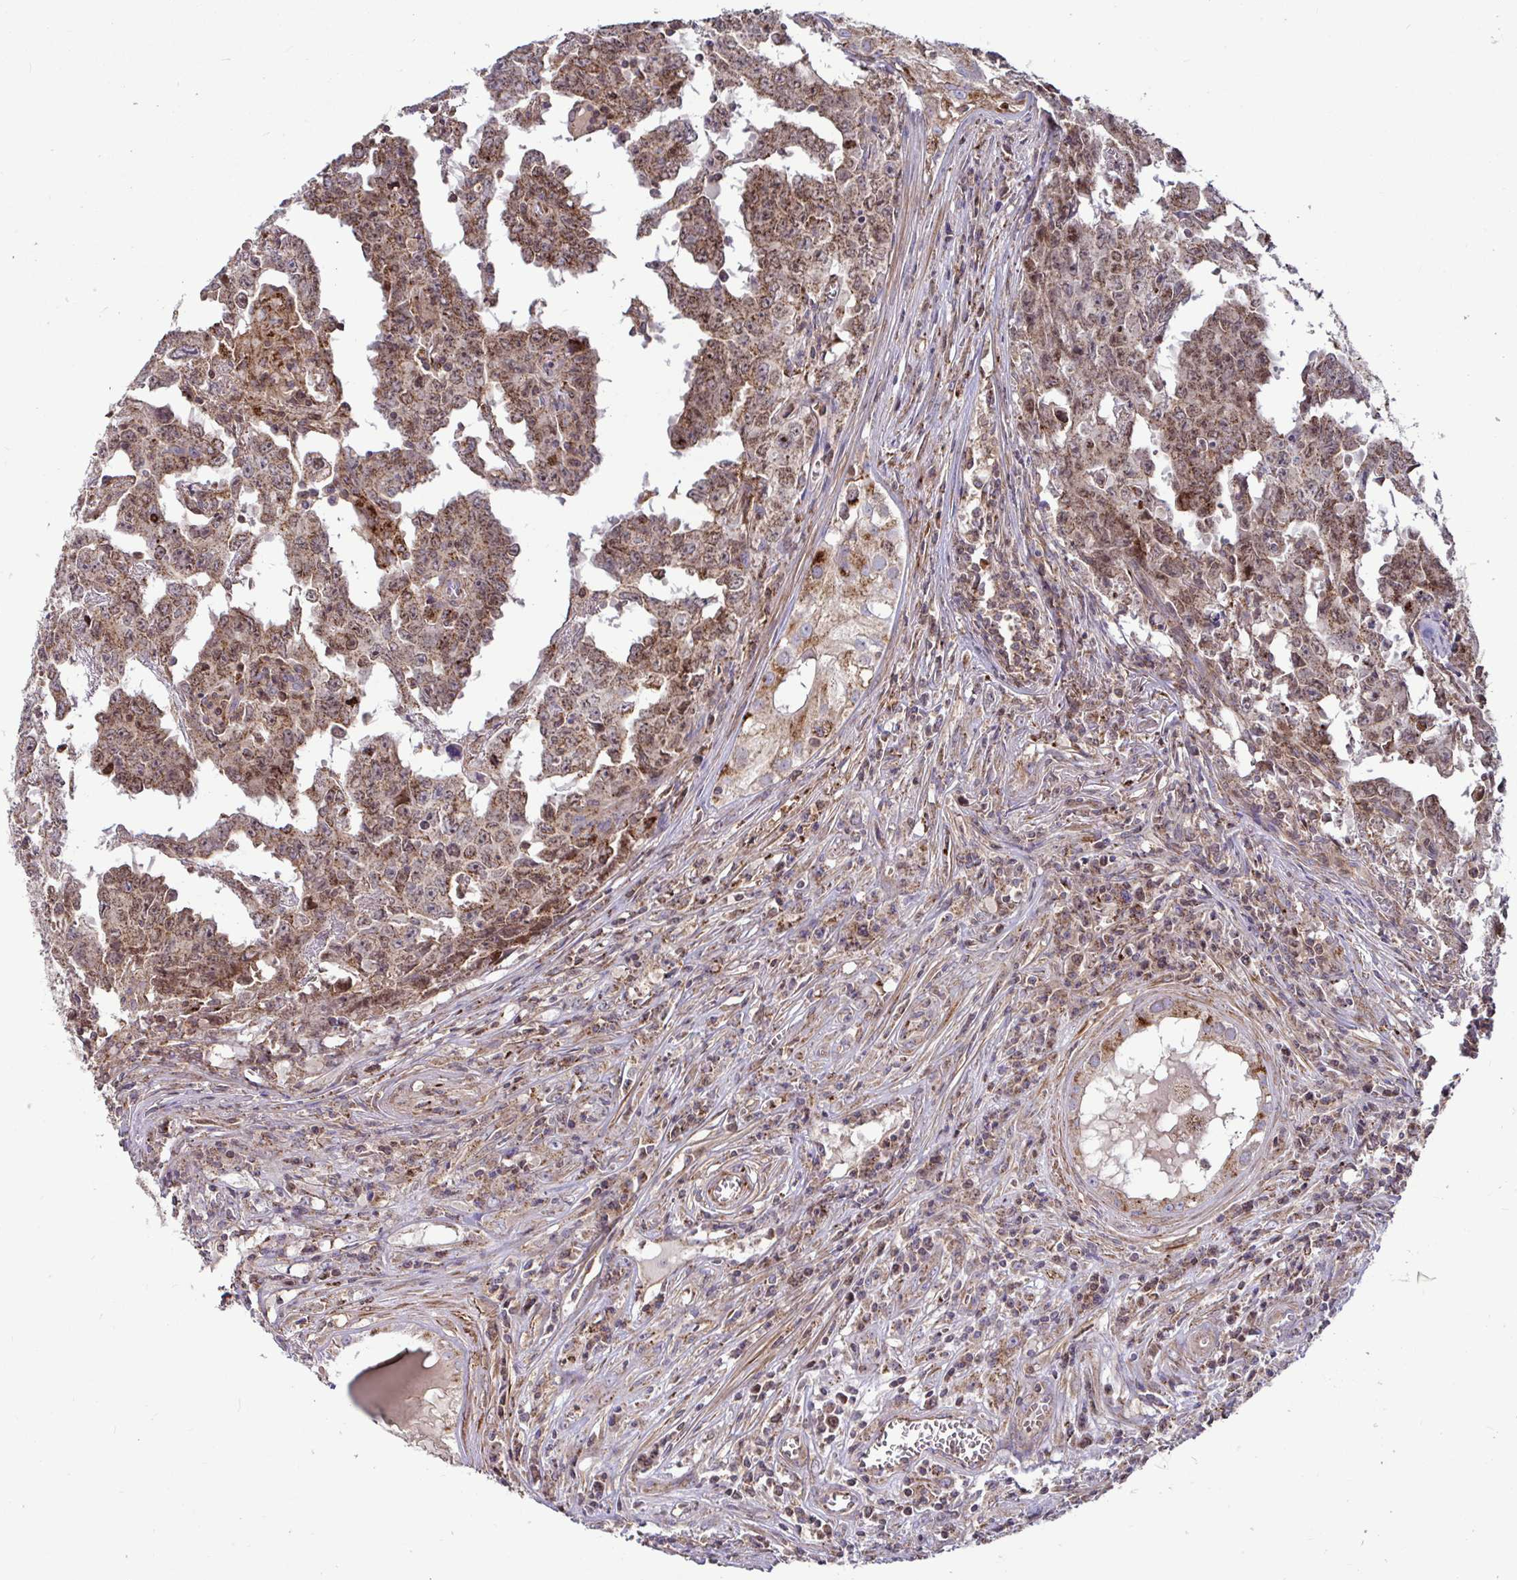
{"staining": {"intensity": "moderate", "quantity": ">75%", "location": "cytoplasmic/membranous,nuclear"}, "tissue": "testis cancer", "cell_type": "Tumor cells", "image_type": "cancer", "snomed": [{"axis": "morphology", "description": "Carcinoma, Embryonal, NOS"}, {"axis": "topography", "description": "Testis"}], "caption": "Immunohistochemical staining of testis embryonal carcinoma displays moderate cytoplasmic/membranous and nuclear protein staining in approximately >75% of tumor cells.", "gene": "SPRY1", "patient": {"sex": "male", "age": 22}}